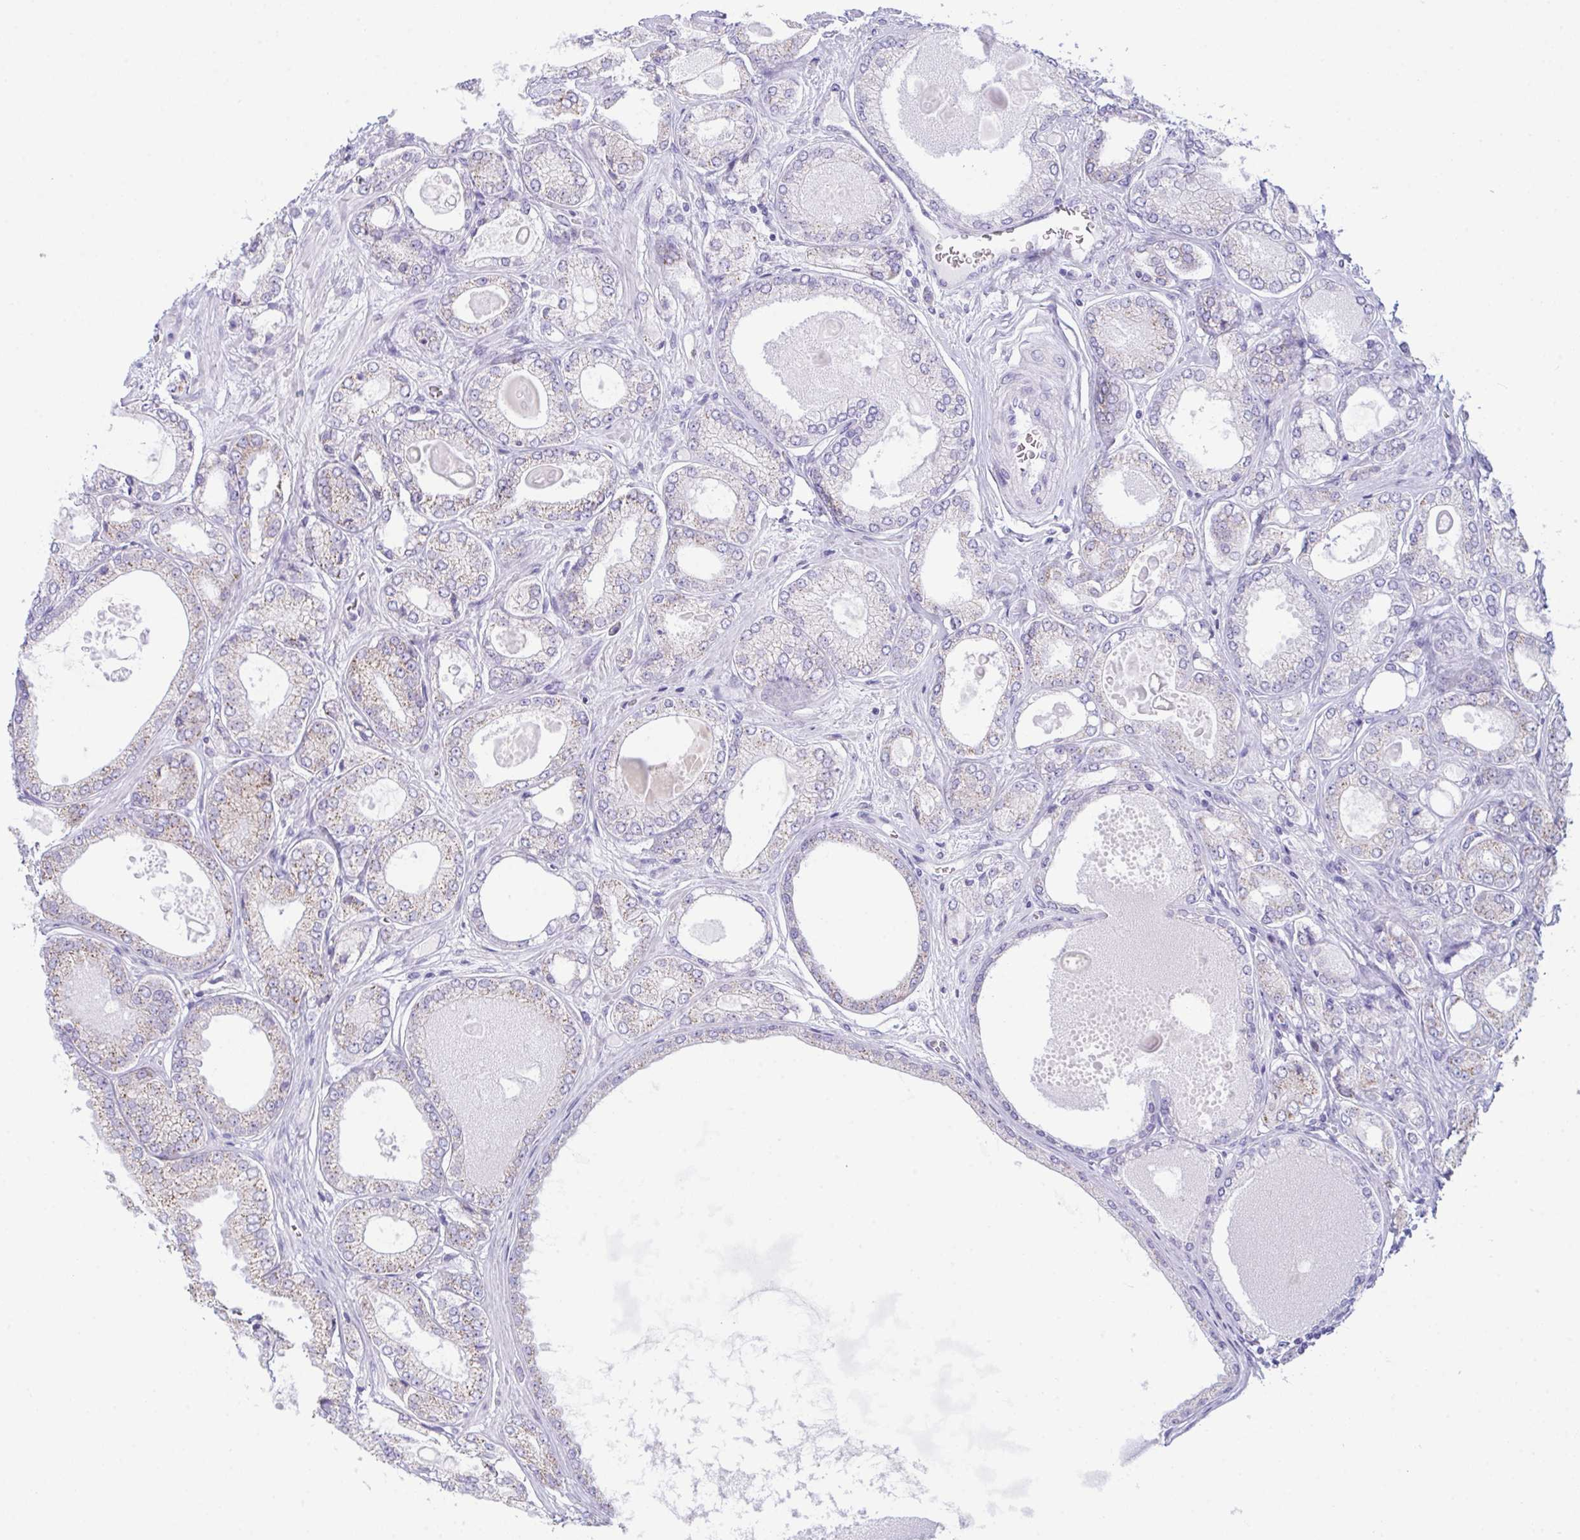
{"staining": {"intensity": "moderate", "quantity": "25%-75%", "location": "cytoplasmic/membranous"}, "tissue": "prostate cancer", "cell_type": "Tumor cells", "image_type": "cancer", "snomed": [{"axis": "morphology", "description": "Adenocarcinoma, High grade"}, {"axis": "topography", "description": "Prostate"}], "caption": "Prostate cancer (adenocarcinoma (high-grade)) stained with a brown dye demonstrates moderate cytoplasmic/membranous positive expression in about 25%-75% of tumor cells.", "gene": "BBS1", "patient": {"sex": "male", "age": 68}}